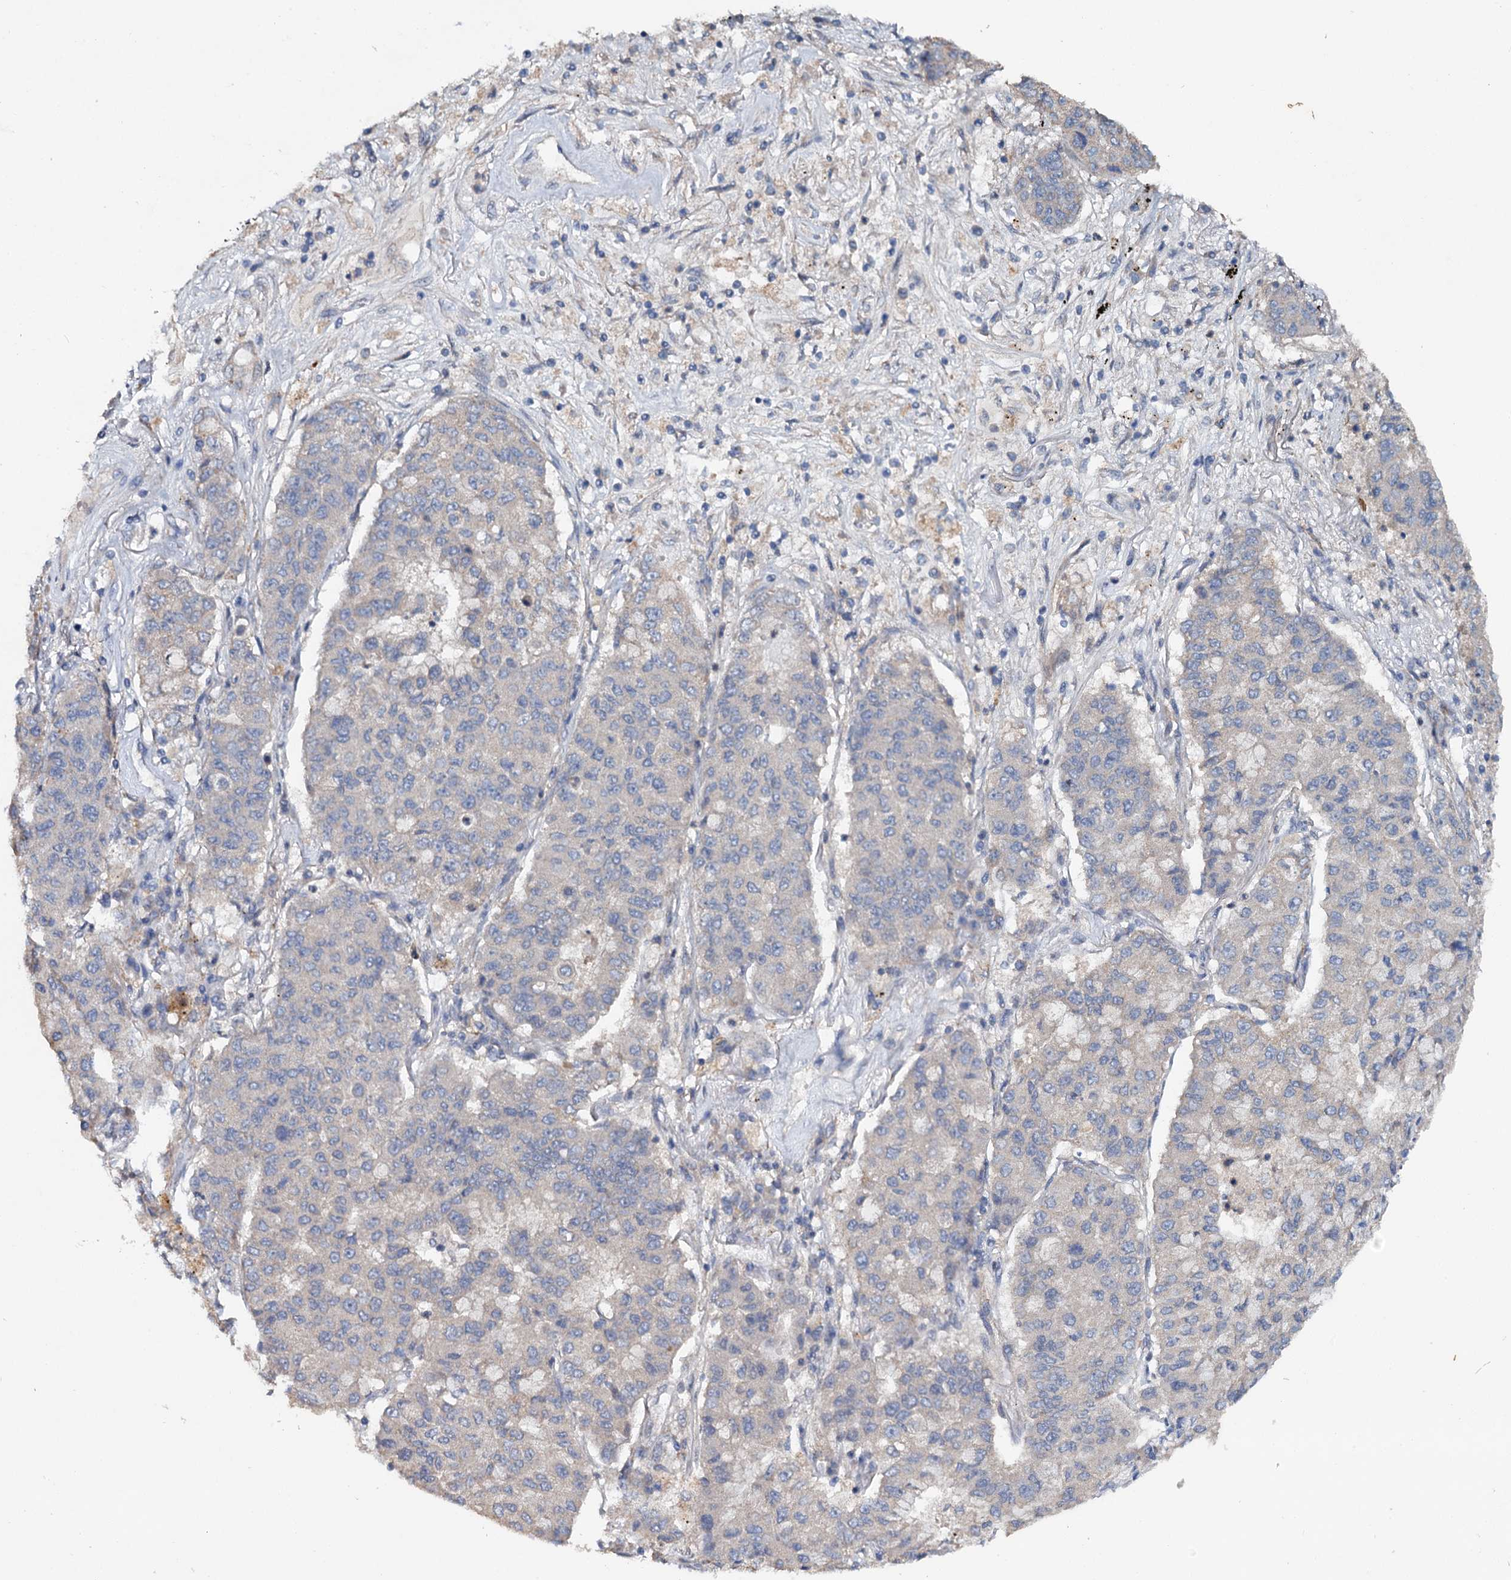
{"staining": {"intensity": "negative", "quantity": "none", "location": "none"}, "tissue": "lung cancer", "cell_type": "Tumor cells", "image_type": "cancer", "snomed": [{"axis": "morphology", "description": "Squamous cell carcinoma, NOS"}, {"axis": "topography", "description": "Lung"}], "caption": "This is an immunohistochemistry histopathology image of human squamous cell carcinoma (lung). There is no positivity in tumor cells.", "gene": "ETFBKMT", "patient": {"sex": "male", "age": 74}}